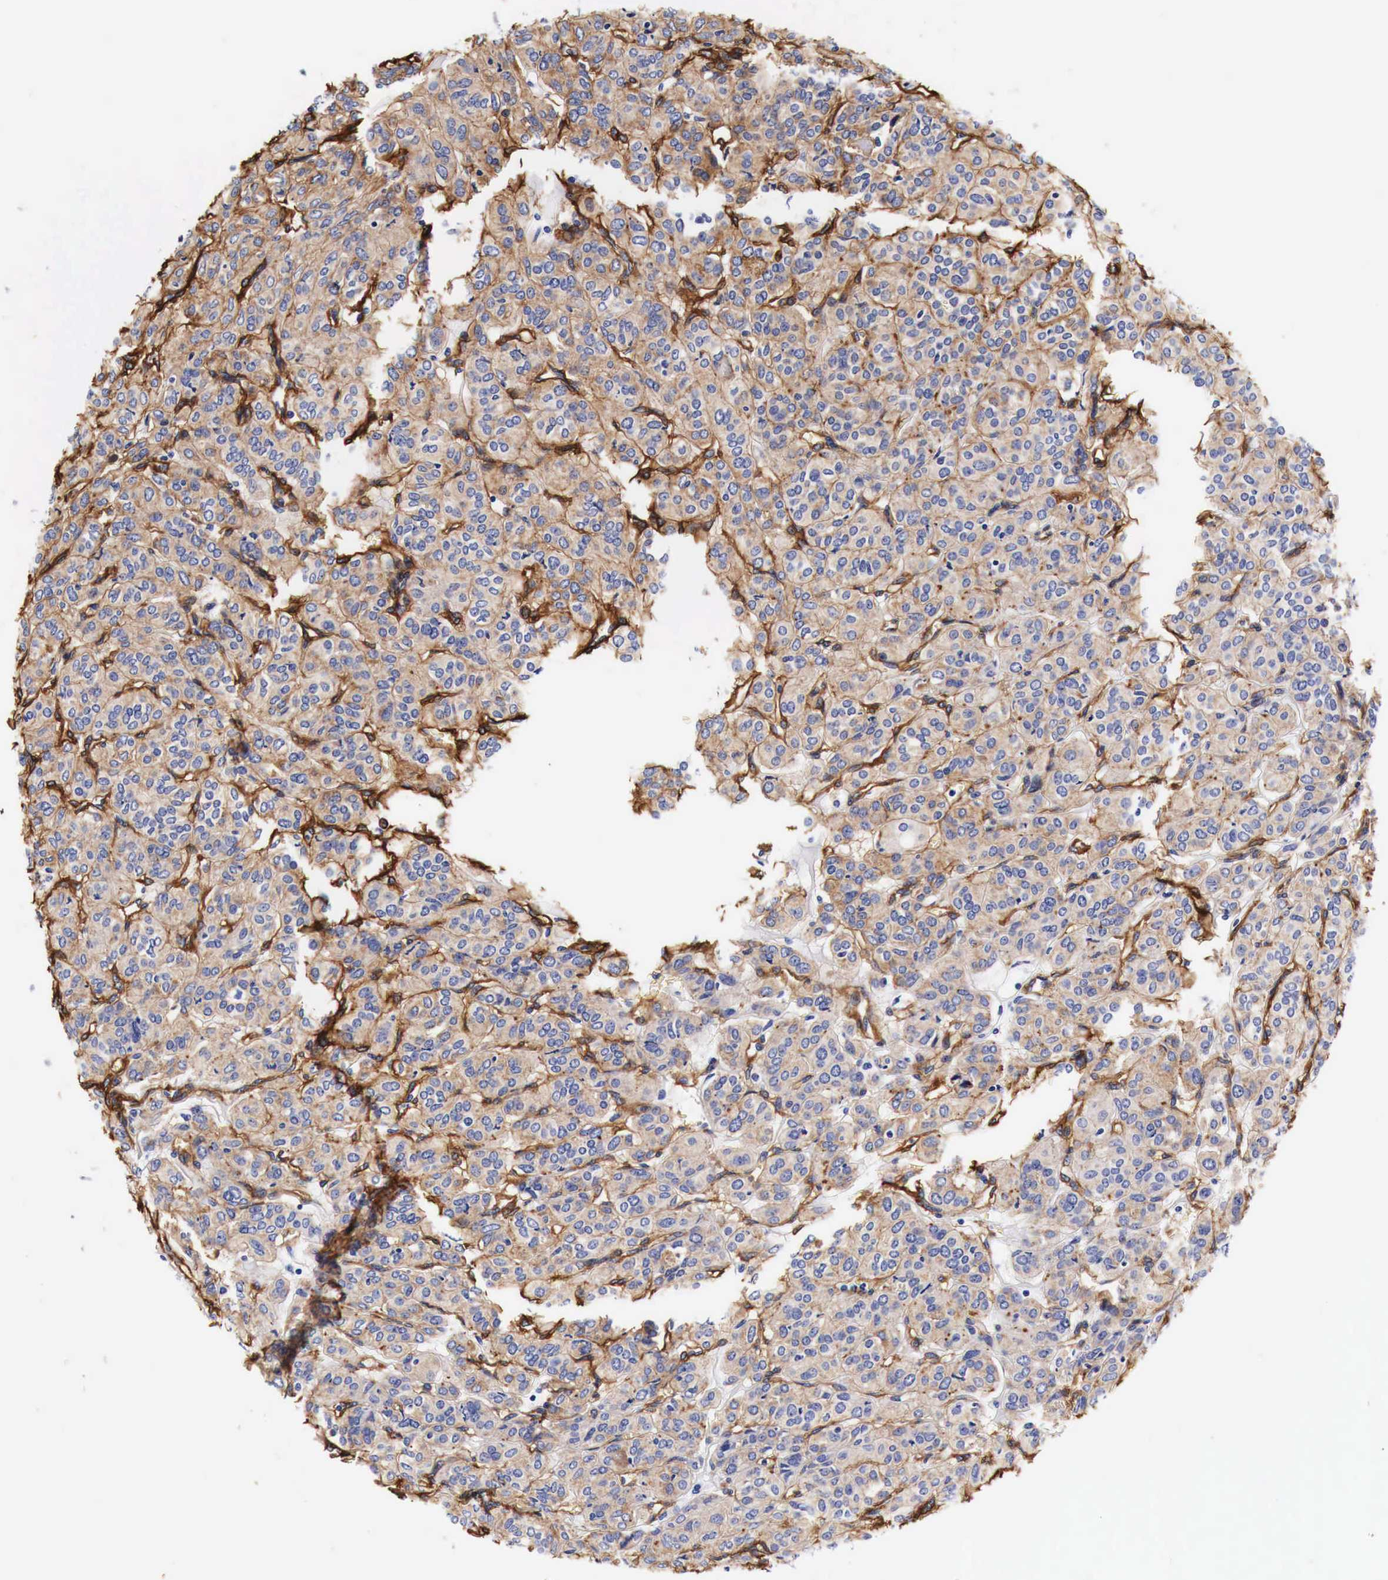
{"staining": {"intensity": "weak", "quantity": "<25%", "location": "cytoplasmic/membranous"}, "tissue": "thyroid cancer", "cell_type": "Tumor cells", "image_type": "cancer", "snomed": [{"axis": "morphology", "description": "Follicular adenoma carcinoma, NOS"}, {"axis": "topography", "description": "Thyroid gland"}], "caption": "This is an immunohistochemistry image of thyroid follicular adenoma carcinoma. There is no staining in tumor cells.", "gene": "LAMB2", "patient": {"sex": "female", "age": 71}}